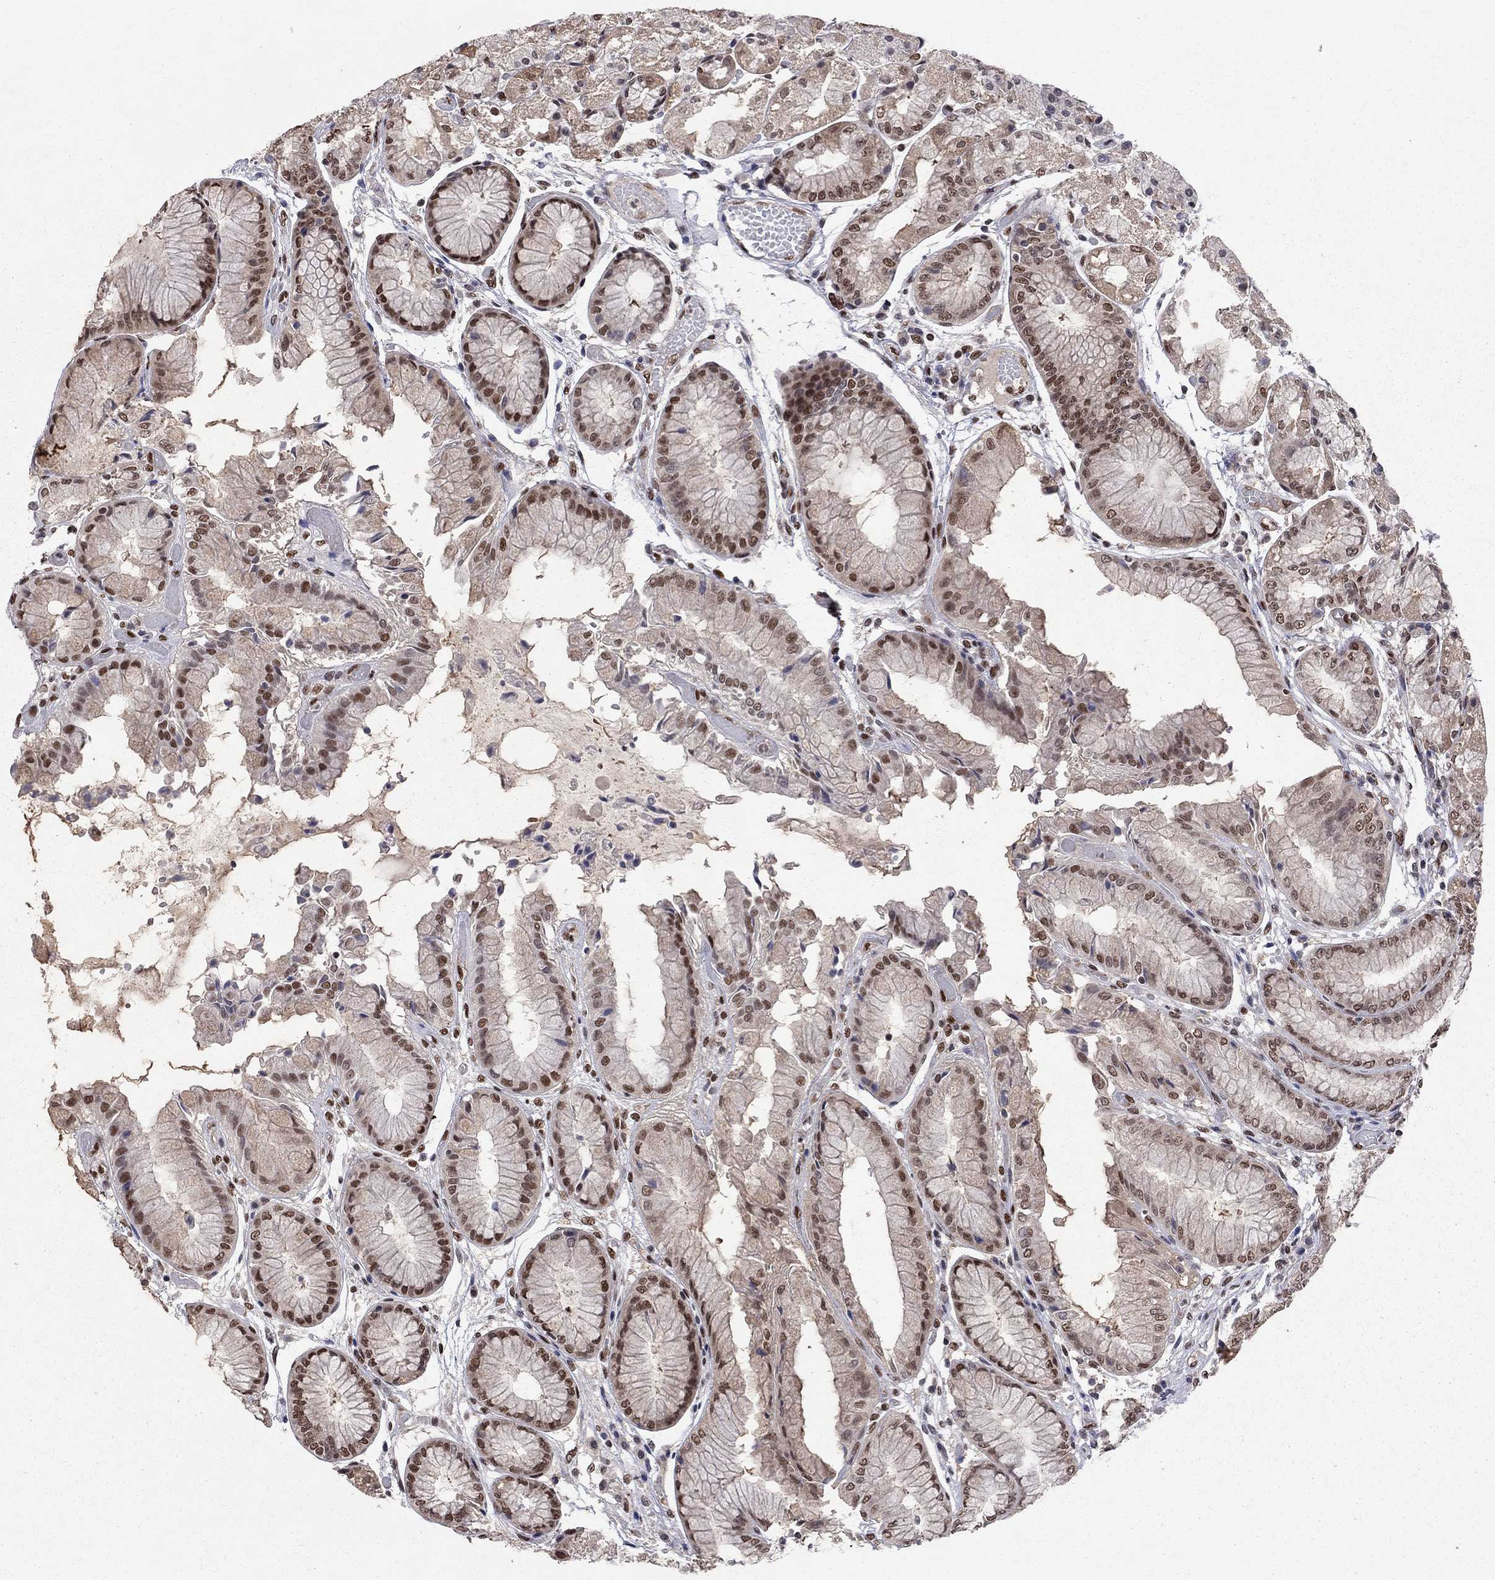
{"staining": {"intensity": "strong", "quantity": "25%-75%", "location": "nuclear"}, "tissue": "stomach", "cell_type": "Glandular cells", "image_type": "normal", "snomed": [{"axis": "morphology", "description": "Normal tissue, NOS"}, {"axis": "topography", "description": "Stomach, upper"}], "caption": "Immunohistochemistry of benign human stomach displays high levels of strong nuclear positivity in approximately 25%-75% of glandular cells.", "gene": "SAP30L", "patient": {"sex": "male", "age": 72}}